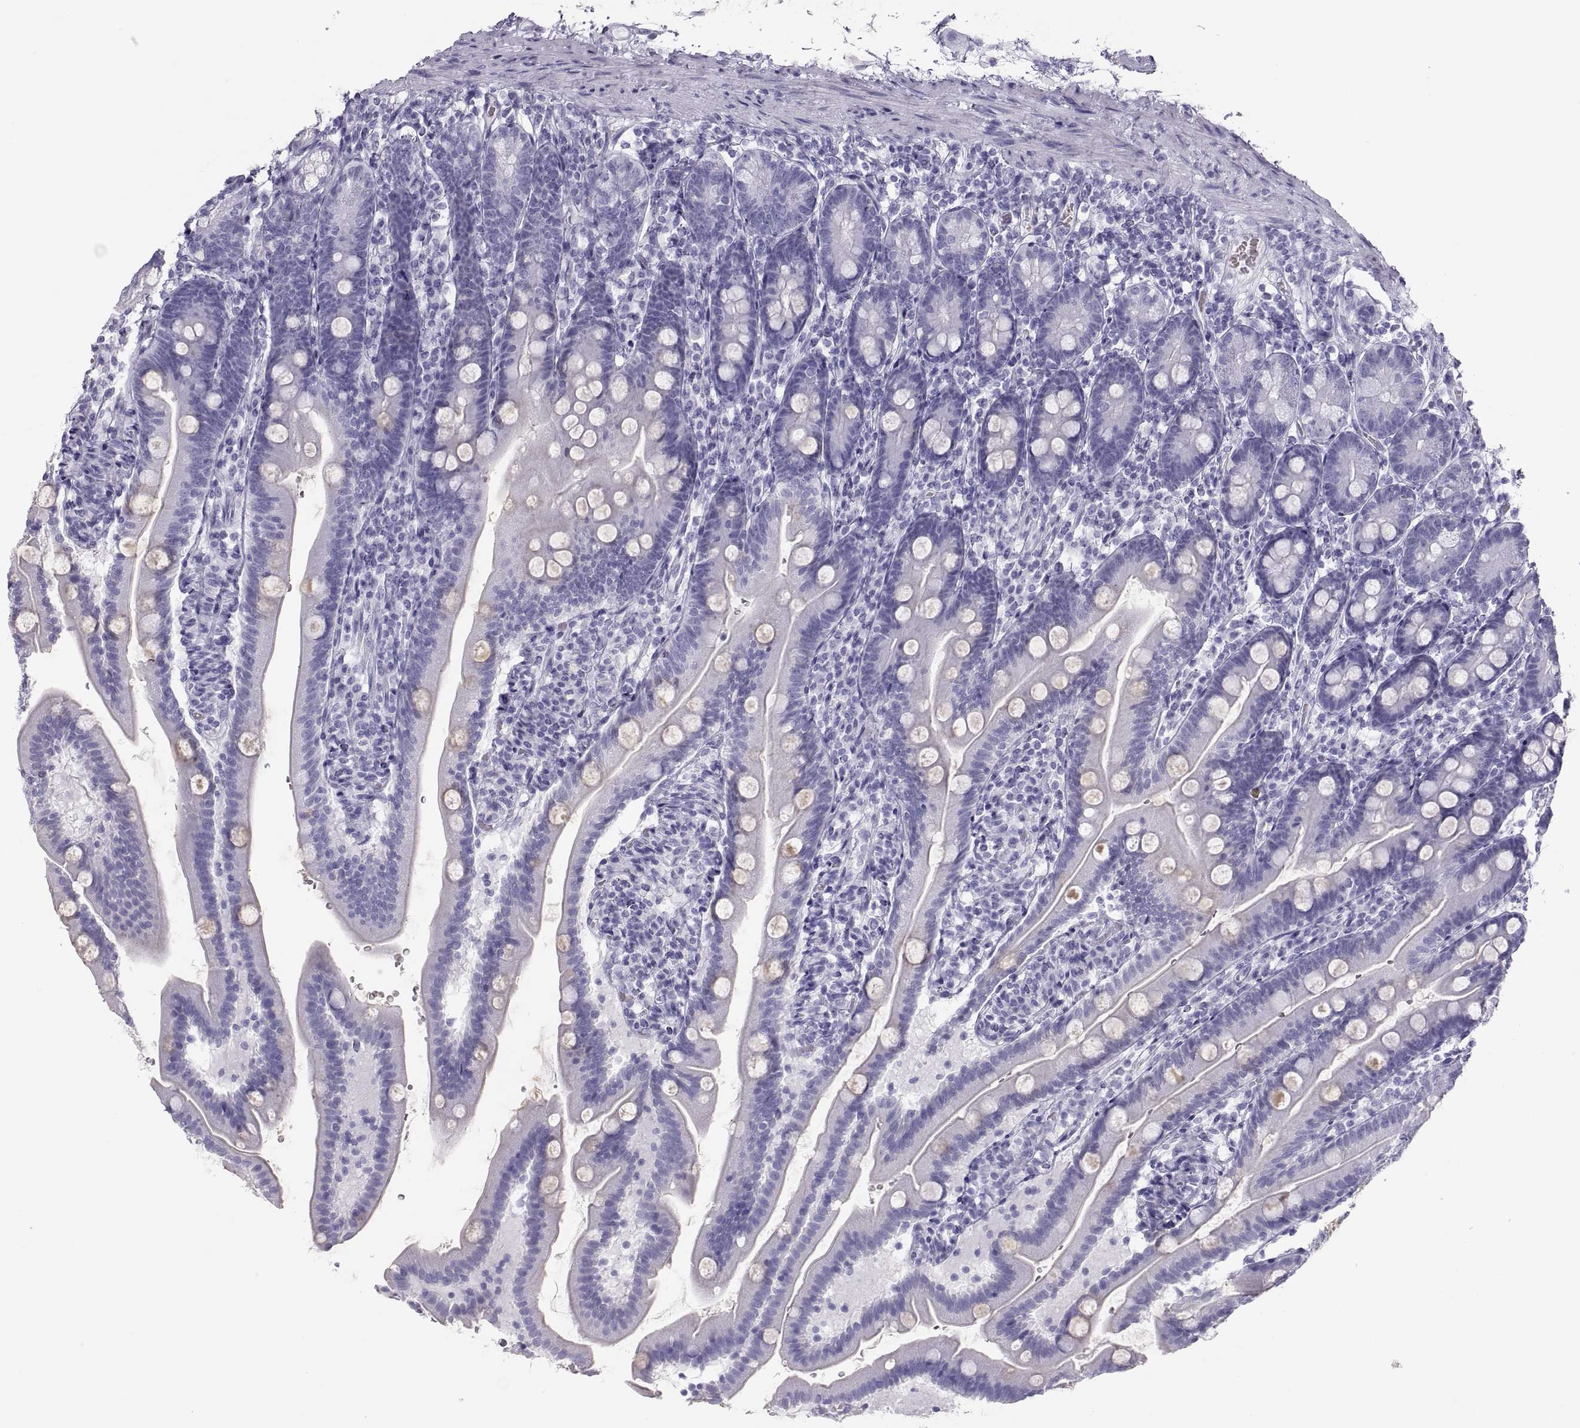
{"staining": {"intensity": "negative", "quantity": "none", "location": "none"}, "tissue": "duodenum", "cell_type": "Glandular cells", "image_type": "normal", "snomed": [{"axis": "morphology", "description": "Normal tissue, NOS"}, {"axis": "topography", "description": "Duodenum"}], "caption": "Immunohistochemical staining of normal human duodenum shows no significant positivity in glandular cells.", "gene": "SEMG1", "patient": {"sex": "female", "age": 67}}